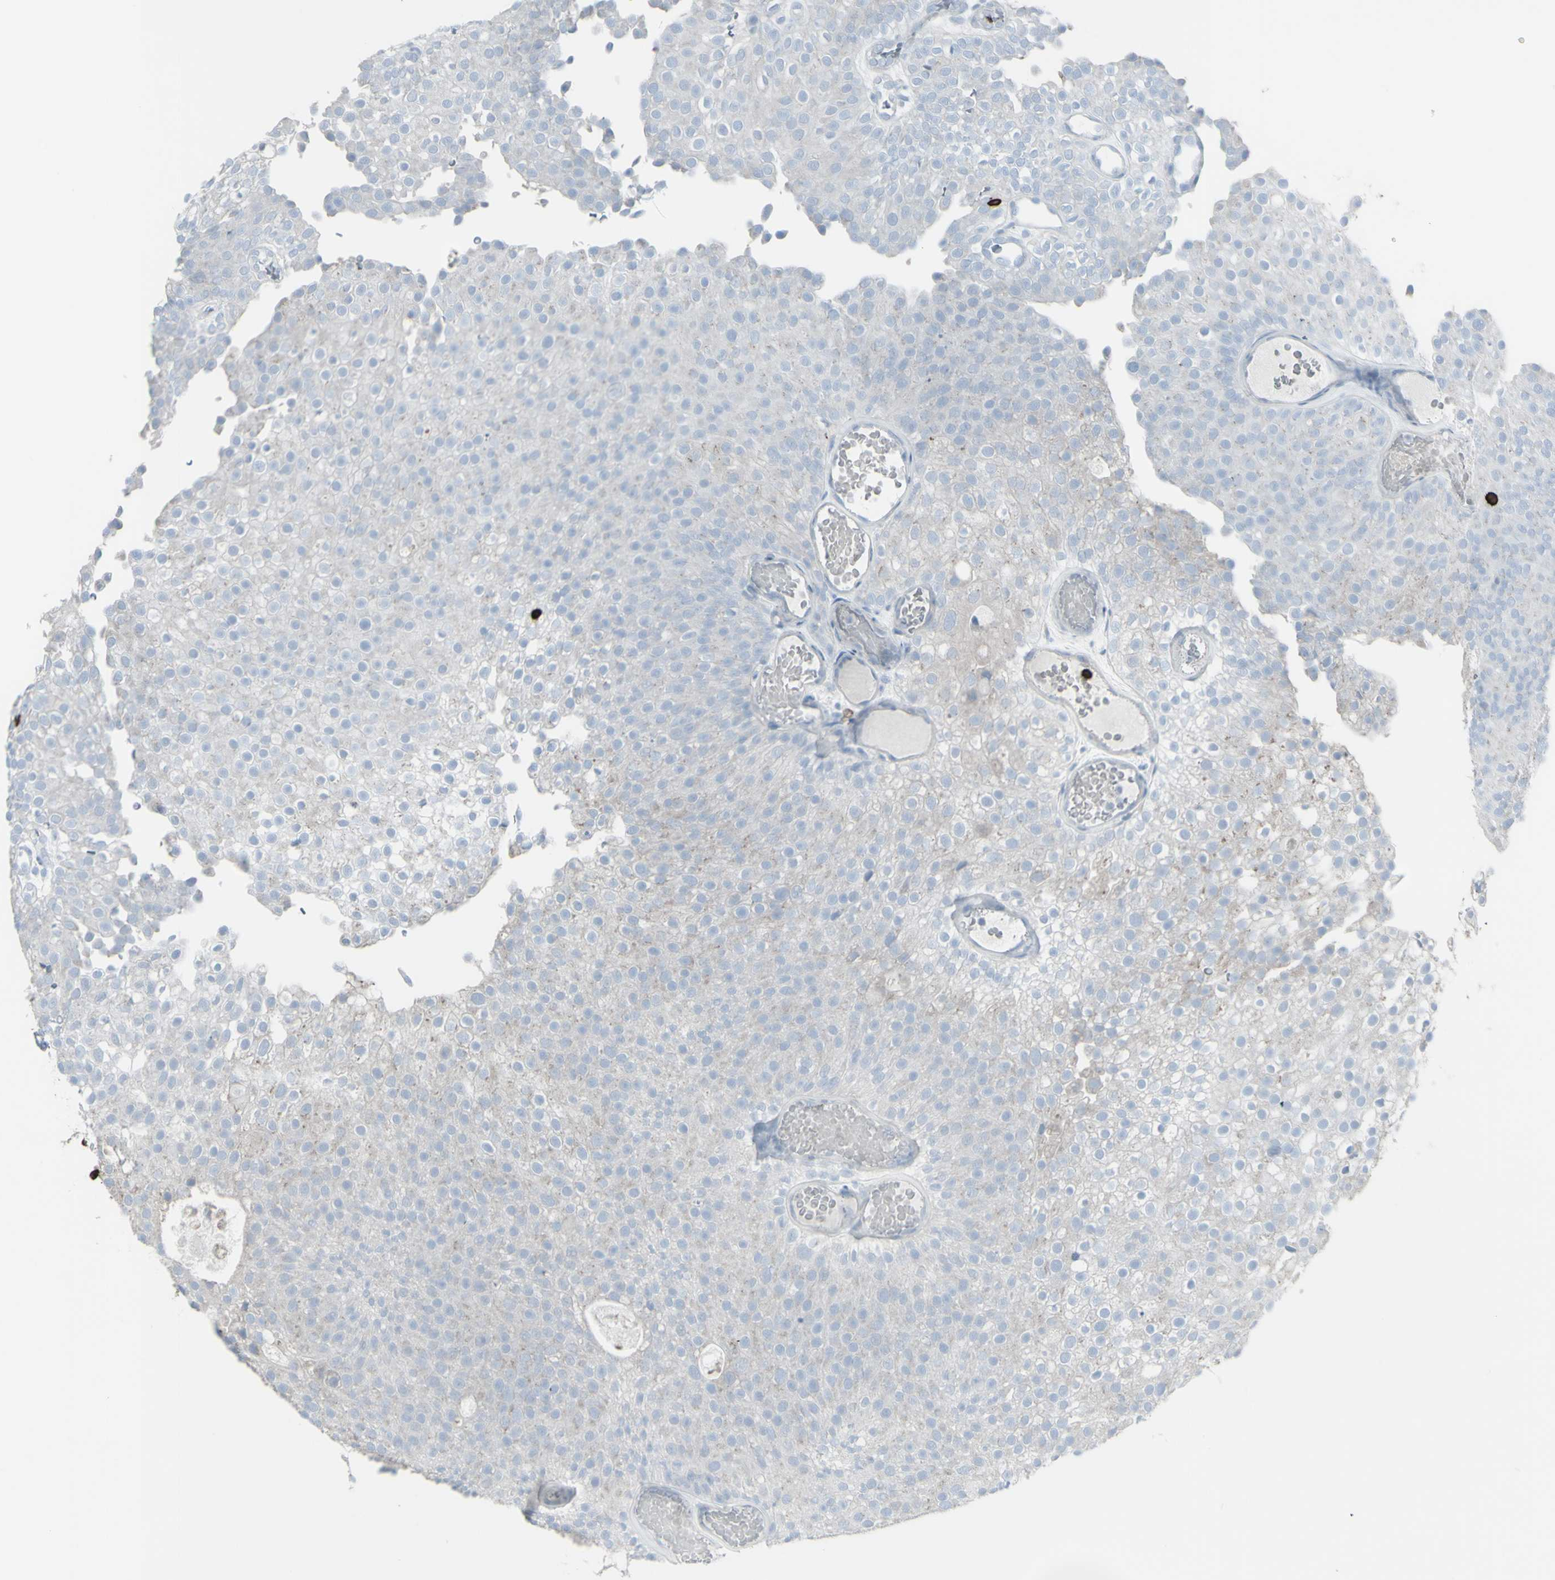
{"staining": {"intensity": "negative", "quantity": "none", "location": "none"}, "tissue": "urothelial cancer", "cell_type": "Tumor cells", "image_type": "cancer", "snomed": [{"axis": "morphology", "description": "Urothelial carcinoma, Low grade"}, {"axis": "topography", "description": "Urinary bladder"}], "caption": "Image shows no significant protein expression in tumor cells of low-grade urothelial carcinoma.", "gene": "CD247", "patient": {"sex": "male", "age": 78}}